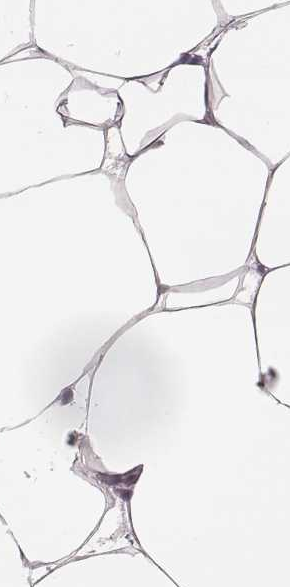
{"staining": {"intensity": "negative", "quantity": "none", "location": "none"}, "tissue": "breast", "cell_type": "Adipocytes", "image_type": "normal", "snomed": [{"axis": "morphology", "description": "Normal tissue, NOS"}, {"axis": "topography", "description": "Breast"}], "caption": "This is a photomicrograph of immunohistochemistry staining of normal breast, which shows no expression in adipocytes. (DAB (3,3'-diaminobenzidine) IHC visualized using brightfield microscopy, high magnification).", "gene": "KCNJ12", "patient": {"sex": "female", "age": 32}}